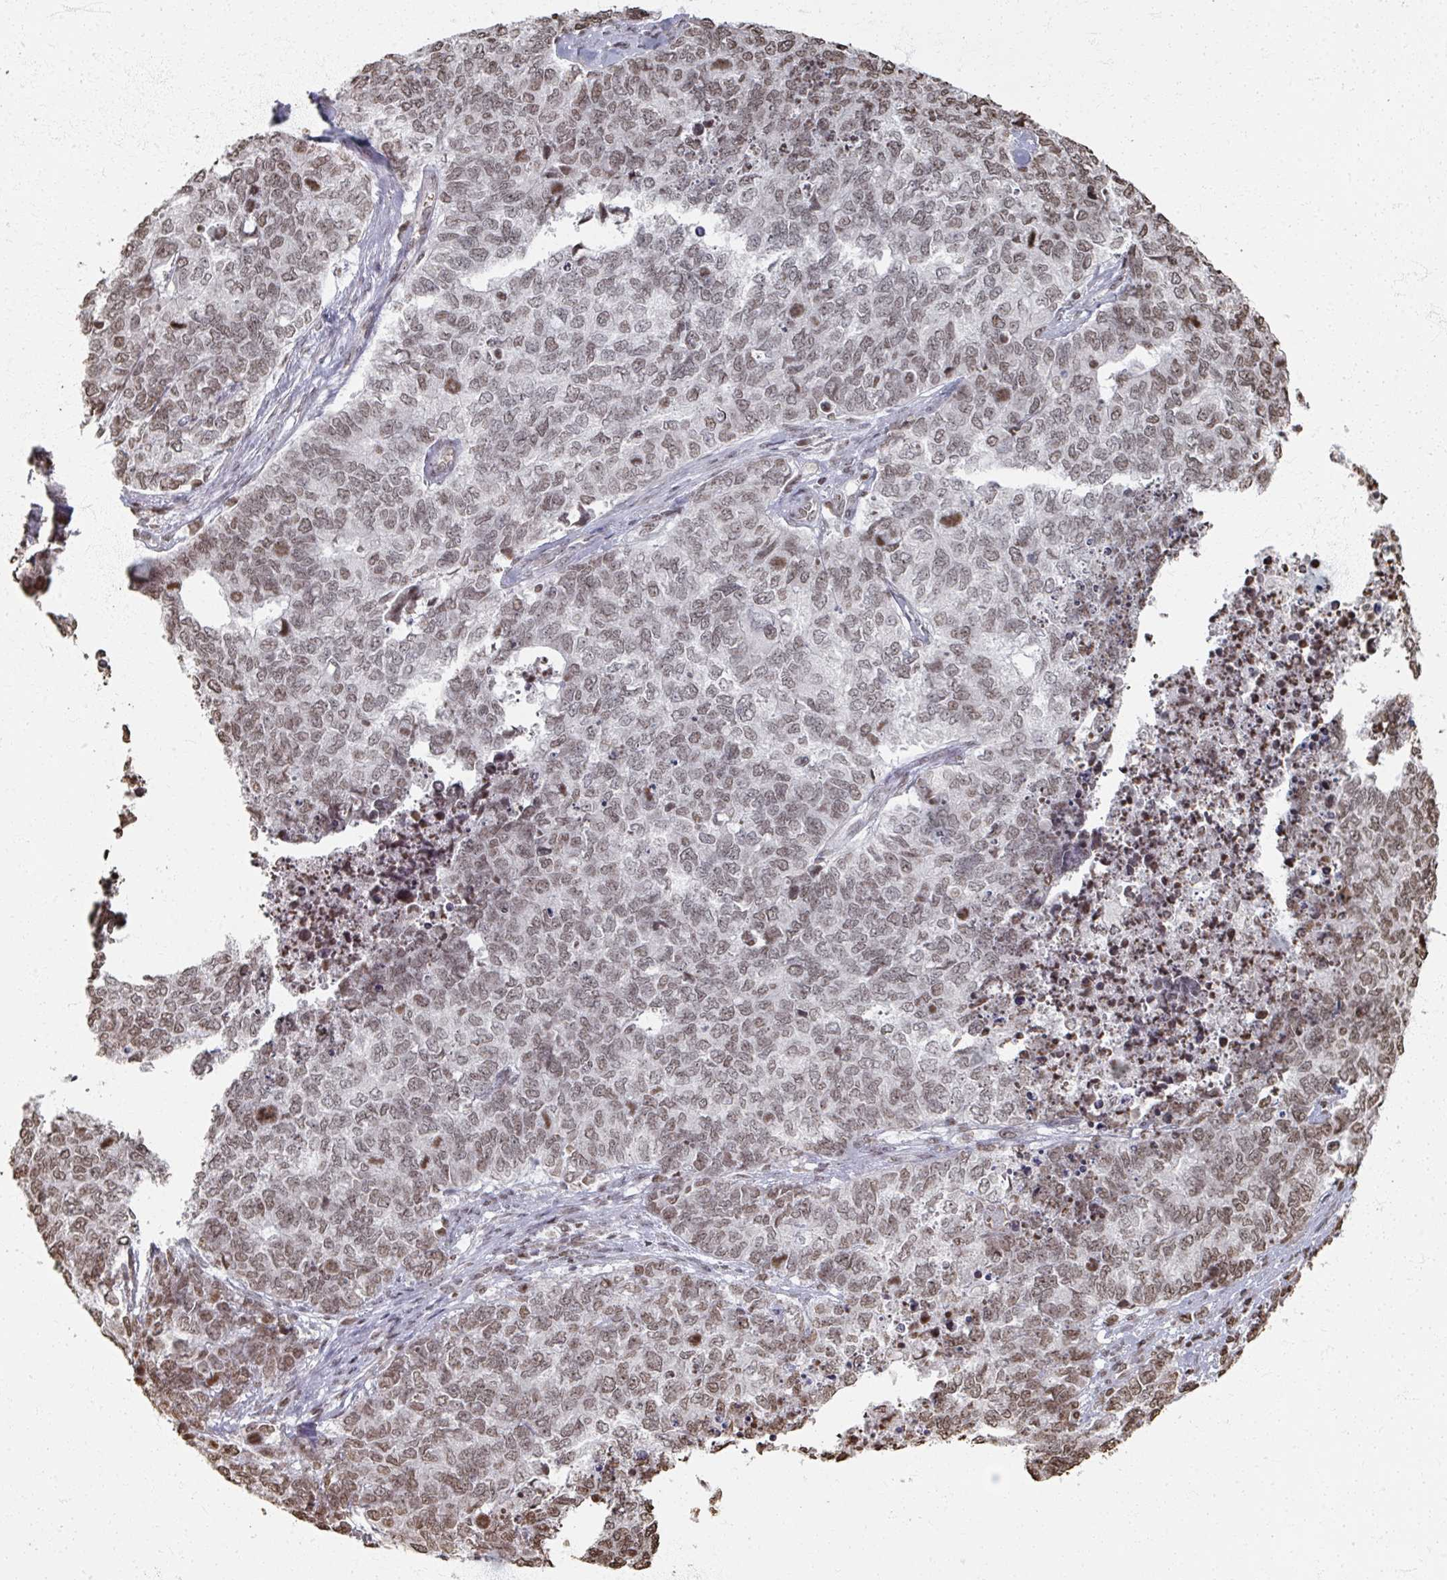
{"staining": {"intensity": "moderate", "quantity": "25%-75%", "location": "nuclear"}, "tissue": "cervical cancer", "cell_type": "Tumor cells", "image_type": "cancer", "snomed": [{"axis": "morphology", "description": "Squamous cell carcinoma, NOS"}, {"axis": "topography", "description": "Cervix"}], "caption": "Tumor cells exhibit medium levels of moderate nuclear expression in about 25%-75% of cells in human cervical cancer. Using DAB (brown) and hematoxylin (blue) stains, captured at high magnification using brightfield microscopy.", "gene": "DCUN1D5", "patient": {"sex": "female", "age": 63}}